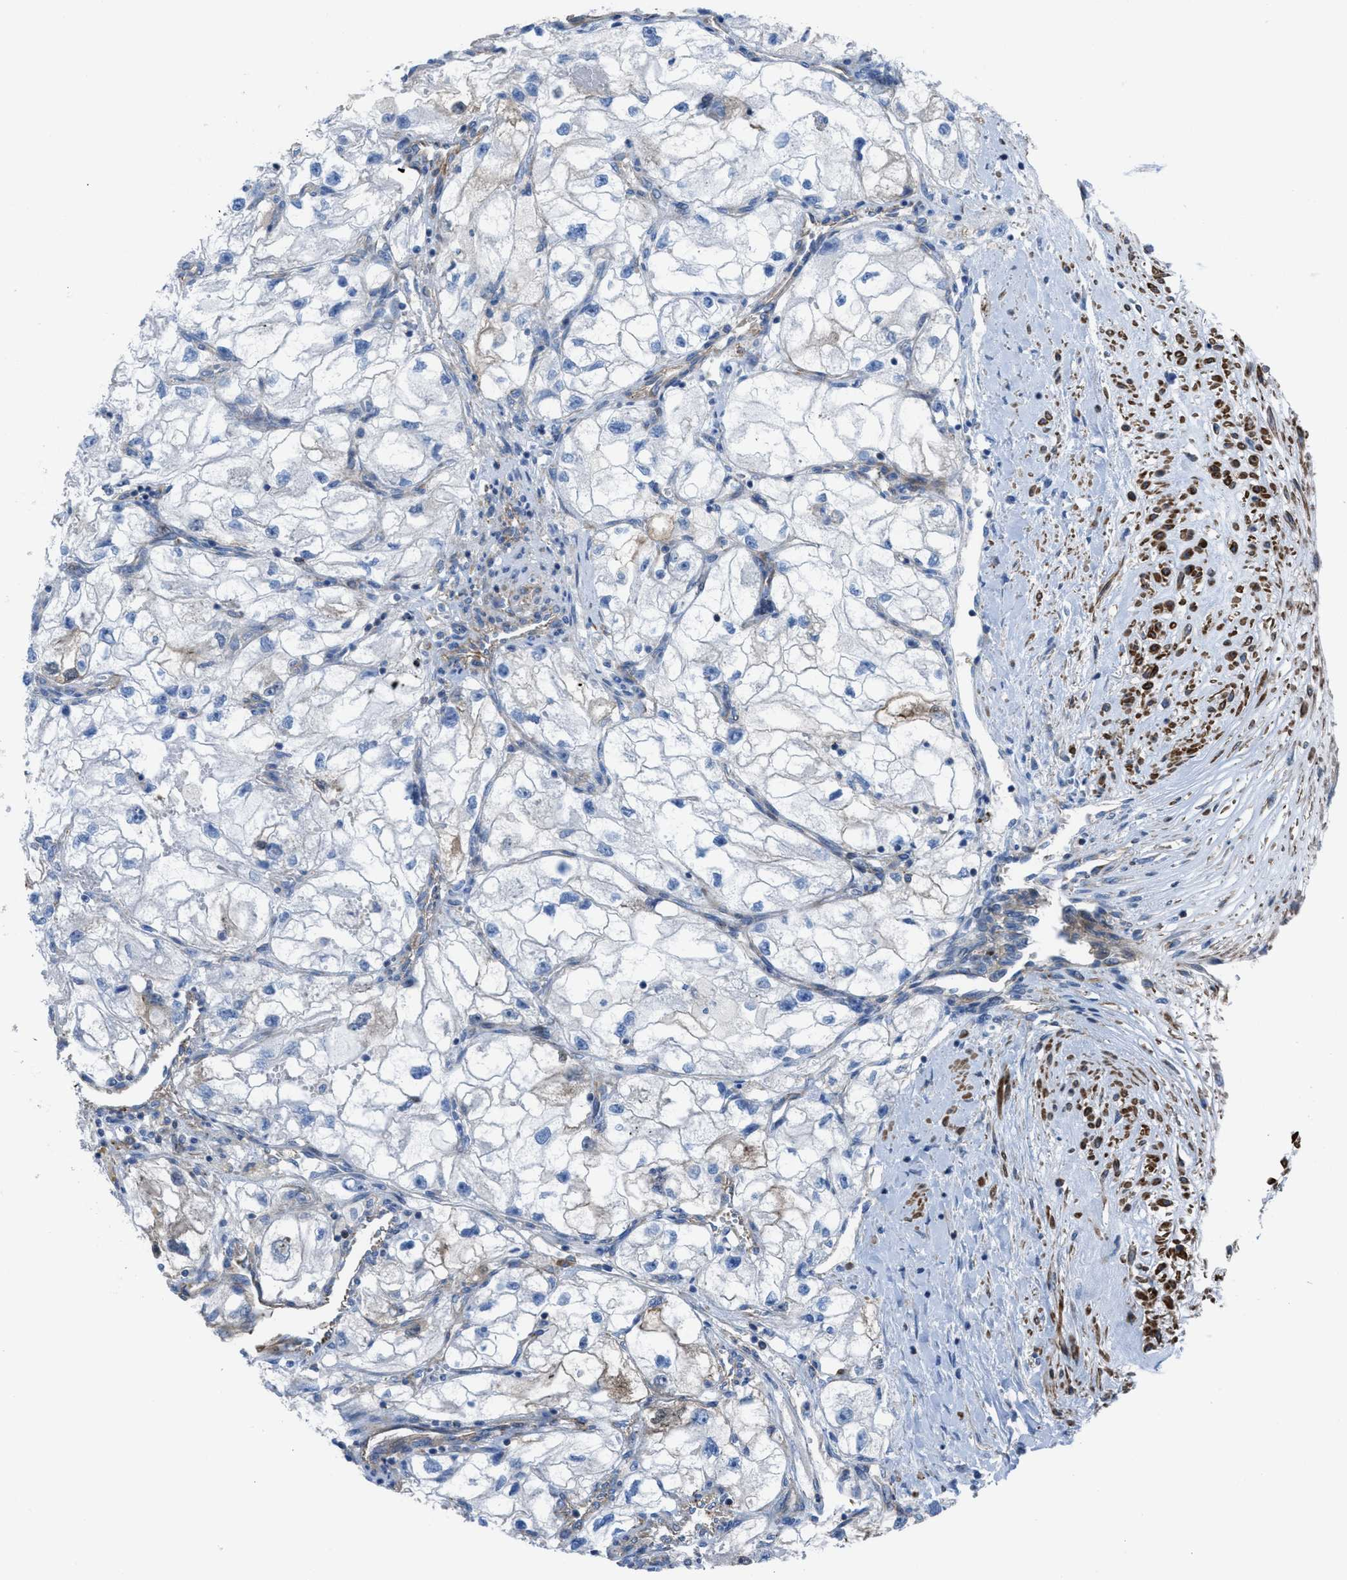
{"staining": {"intensity": "negative", "quantity": "none", "location": "none"}, "tissue": "renal cancer", "cell_type": "Tumor cells", "image_type": "cancer", "snomed": [{"axis": "morphology", "description": "Adenocarcinoma, NOS"}, {"axis": "topography", "description": "Kidney"}], "caption": "Immunohistochemistry (IHC) image of neoplastic tissue: adenocarcinoma (renal) stained with DAB exhibits no significant protein positivity in tumor cells. (Stains: DAB immunohistochemistry with hematoxylin counter stain, Microscopy: brightfield microscopy at high magnification).", "gene": "KCNH7", "patient": {"sex": "female", "age": 70}}